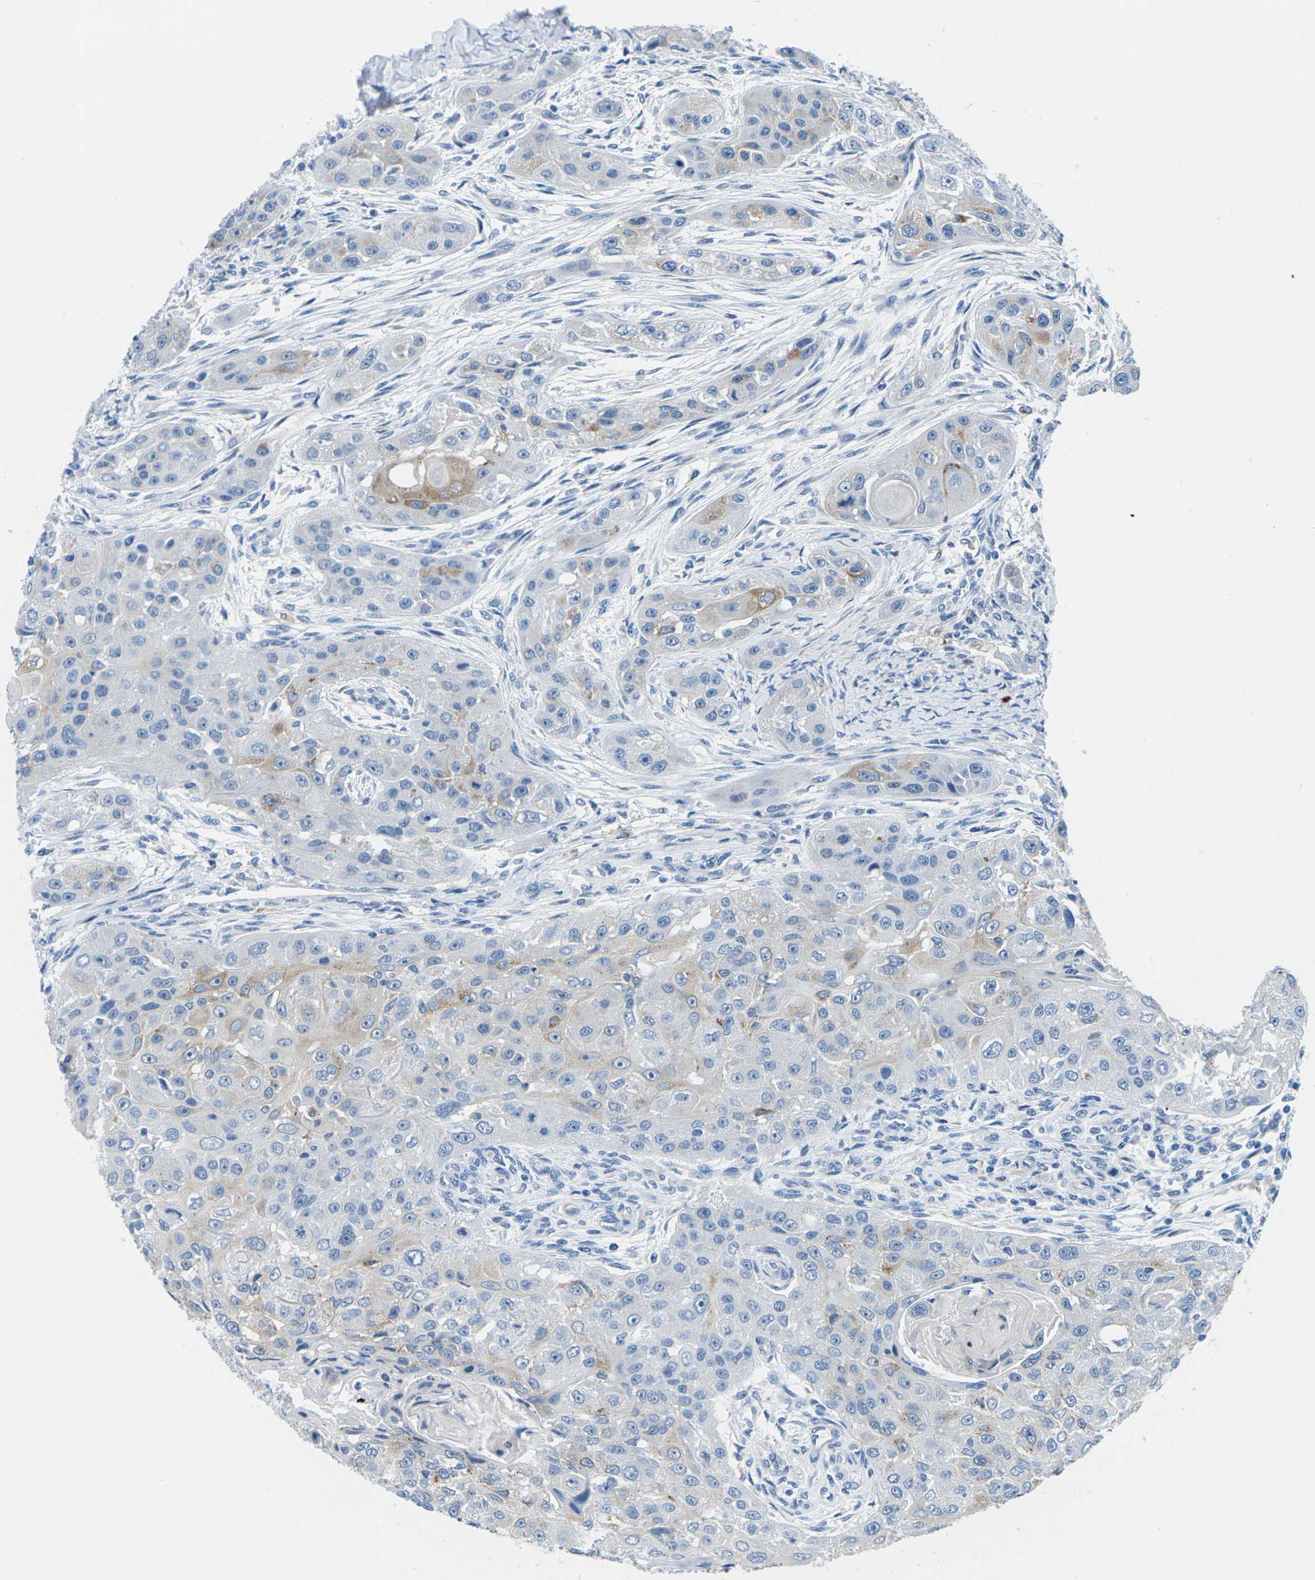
{"staining": {"intensity": "moderate", "quantity": "<25%", "location": "cytoplasmic/membranous"}, "tissue": "head and neck cancer", "cell_type": "Tumor cells", "image_type": "cancer", "snomed": [{"axis": "morphology", "description": "Normal tissue, NOS"}, {"axis": "morphology", "description": "Squamous cell carcinoma, NOS"}, {"axis": "topography", "description": "Skeletal muscle"}, {"axis": "topography", "description": "Head-Neck"}], "caption": "A photomicrograph of human head and neck cancer (squamous cell carcinoma) stained for a protein shows moderate cytoplasmic/membranous brown staining in tumor cells.", "gene": "SYNGR2", "patient": {"sex": "male", "age": 51}}